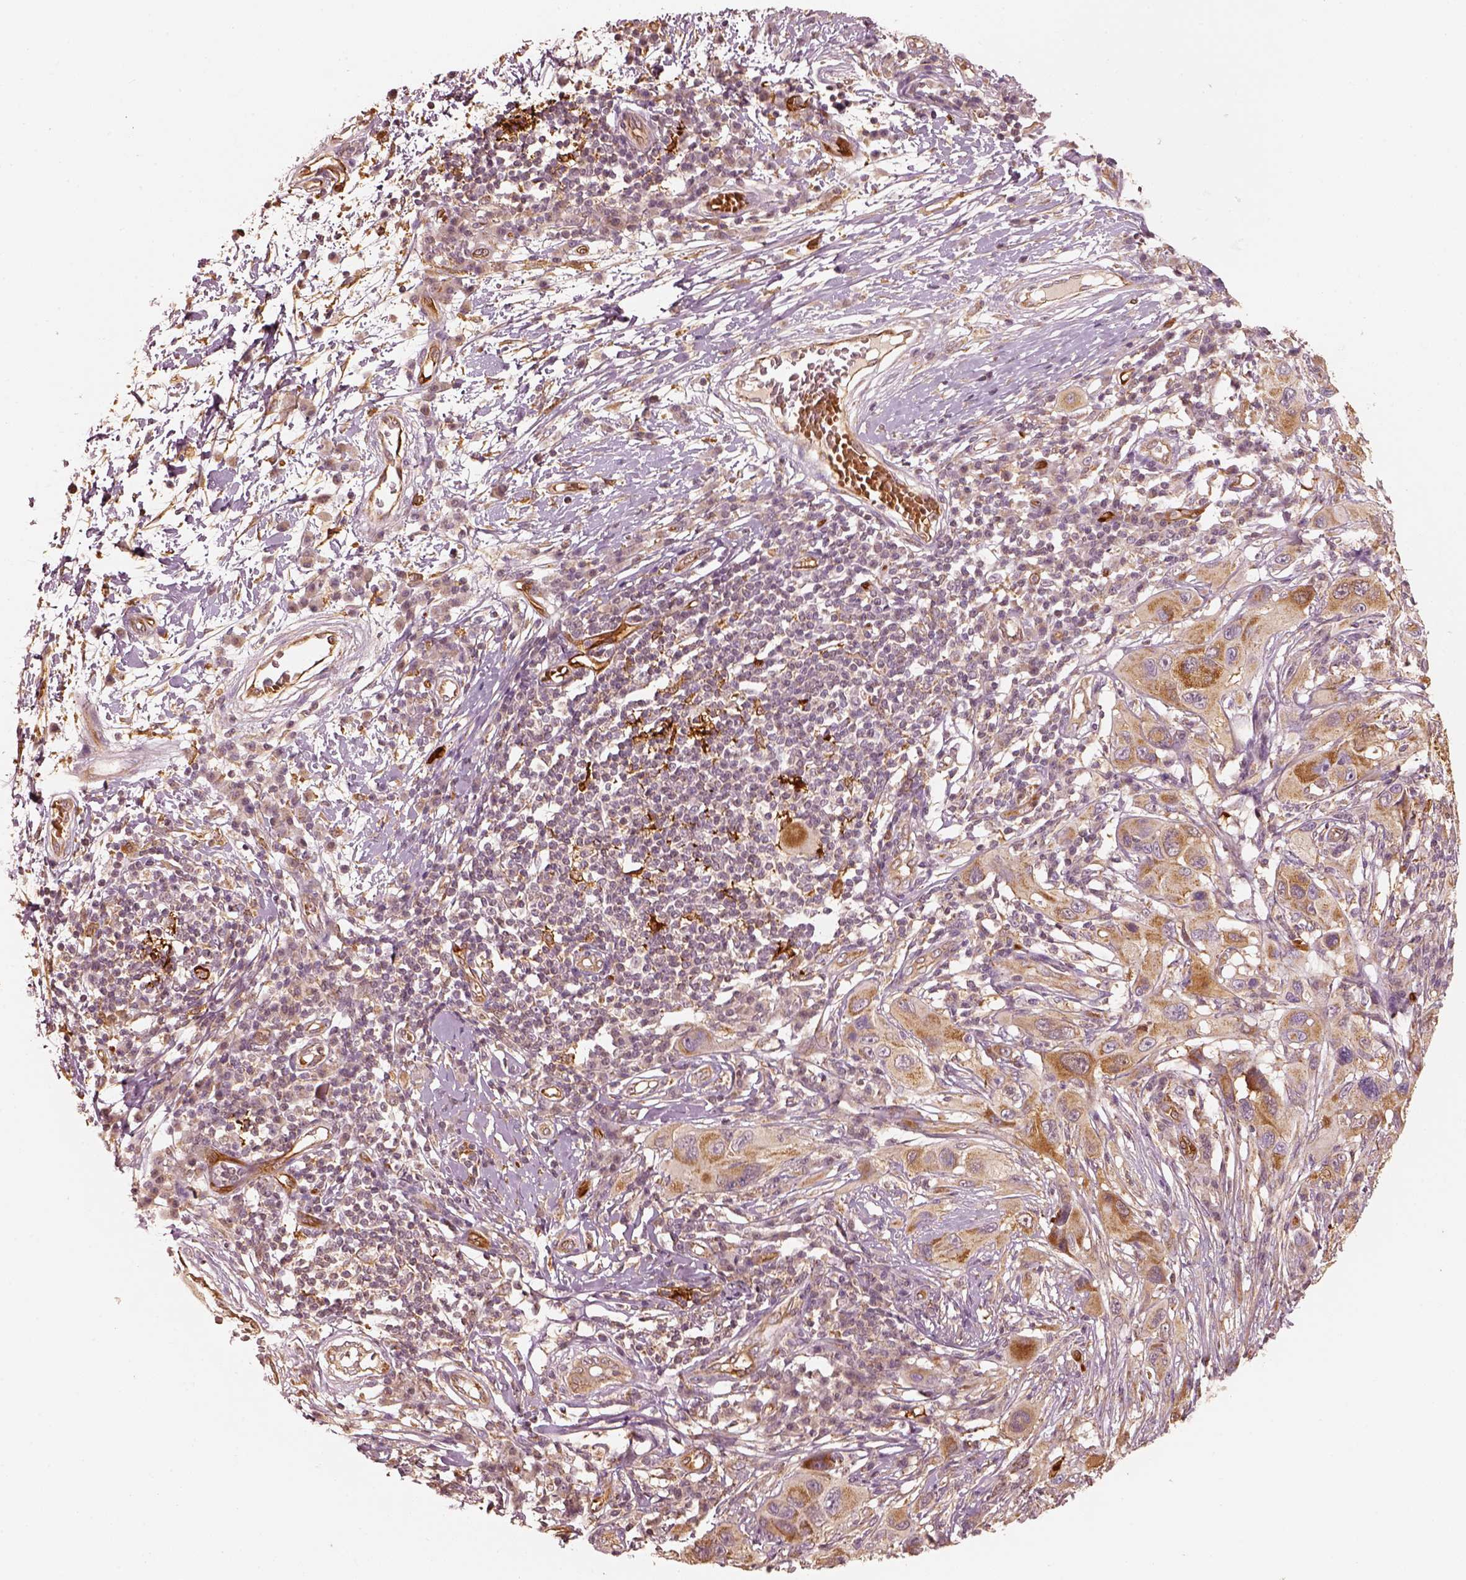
{"staining": {"intensity": "moderate", "quantity": ">75%", "location": "cytoplasmic/membranous"}, "tissue": "melanoma", "cell_type": "Tumor cells", "image_type": "cancer", "snomed": [{"axis": "morphology", "description": "Malignant melanoma, NOS"}, {"axis": "topography", "description": "Skin"}], "caption": "About >75% of tumor cells in human malignant melanoma demonstrate moderate cytoplasmic/membranous protein positivity as visualized by brown immunohistochemical staining.", "gene": "FSCN1", "patient": {"sex": "male", "age": 53}}